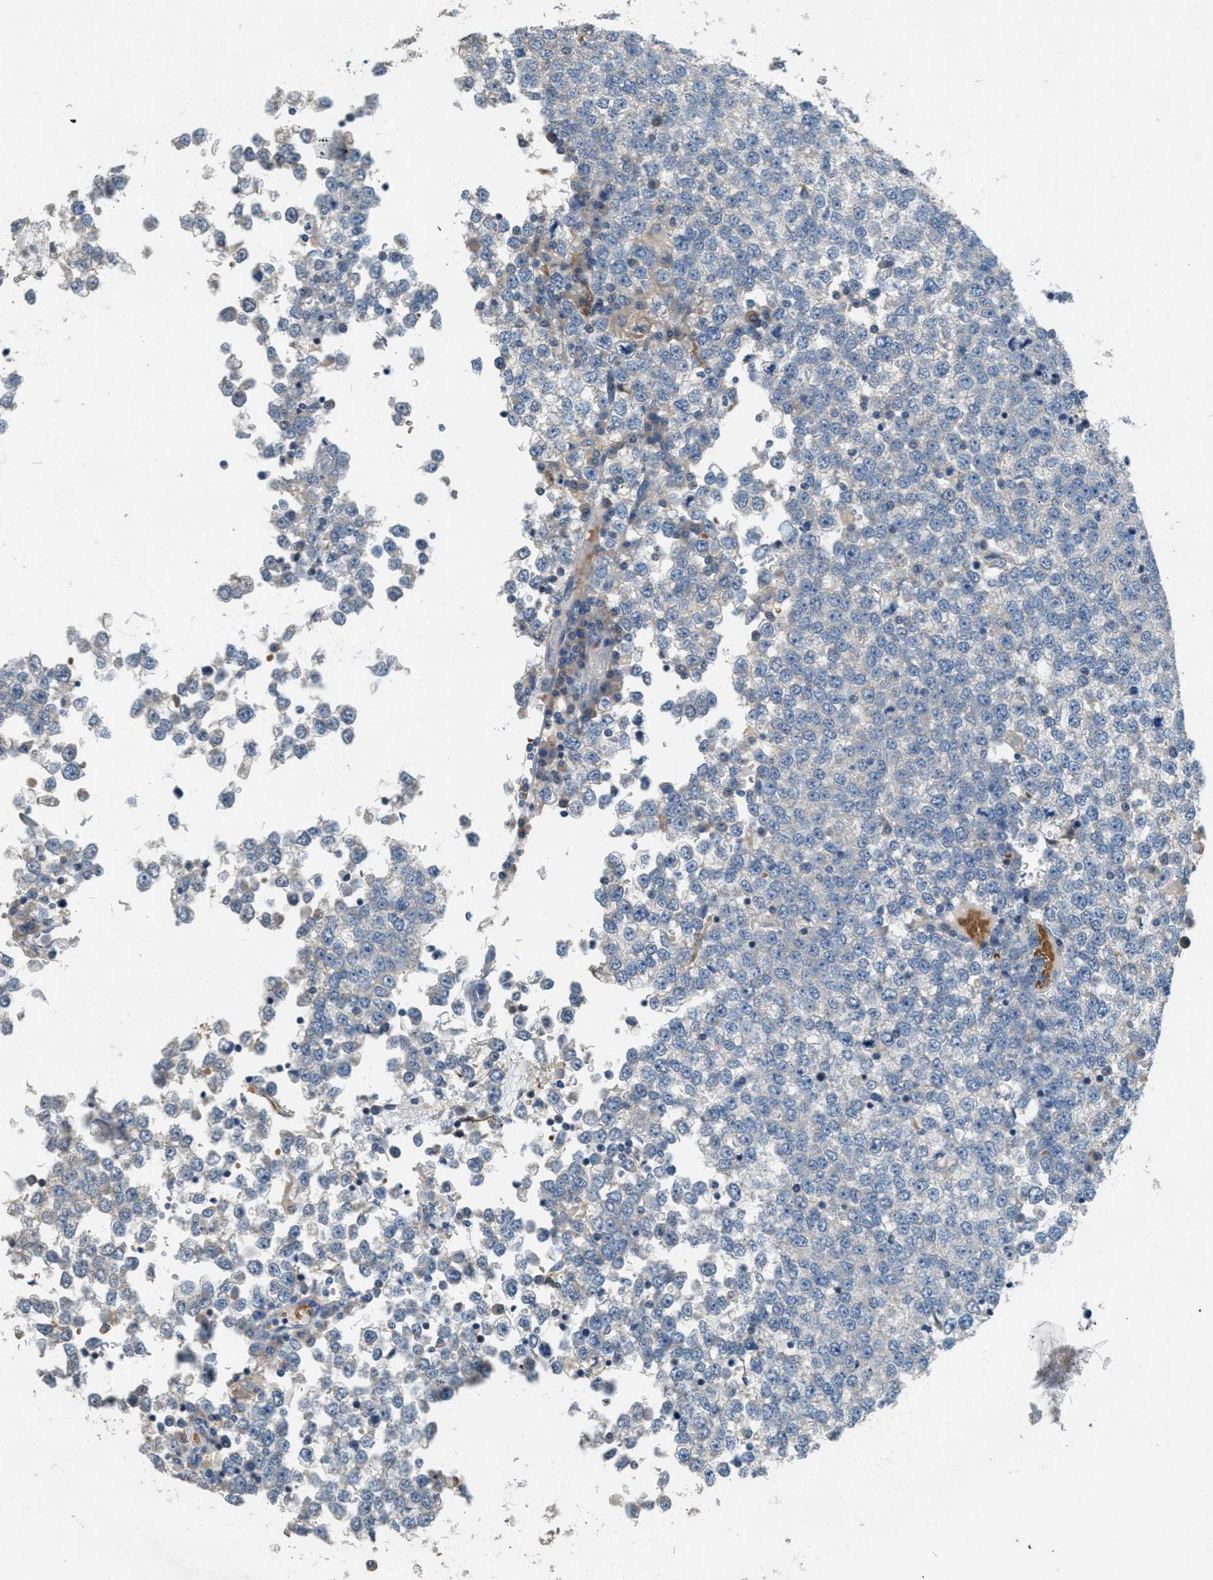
{"staining": {"intensity": "negative", "quantity": "none", "location": "none"}, "tissue": "testis cancer", "cell_type": "Tumor cells", "image_type": "cancer", "snomed": [{"axis": "morphology", "description": "Seminoma, NOS"}, {"axis": "topography", "description": "Testis"}], "caption": "This is an IHC micrograph of testis seminoma. There is no expression in tumor cells.", "gene": "DGKE", "patient": {"sex": "male", "age": 65}}